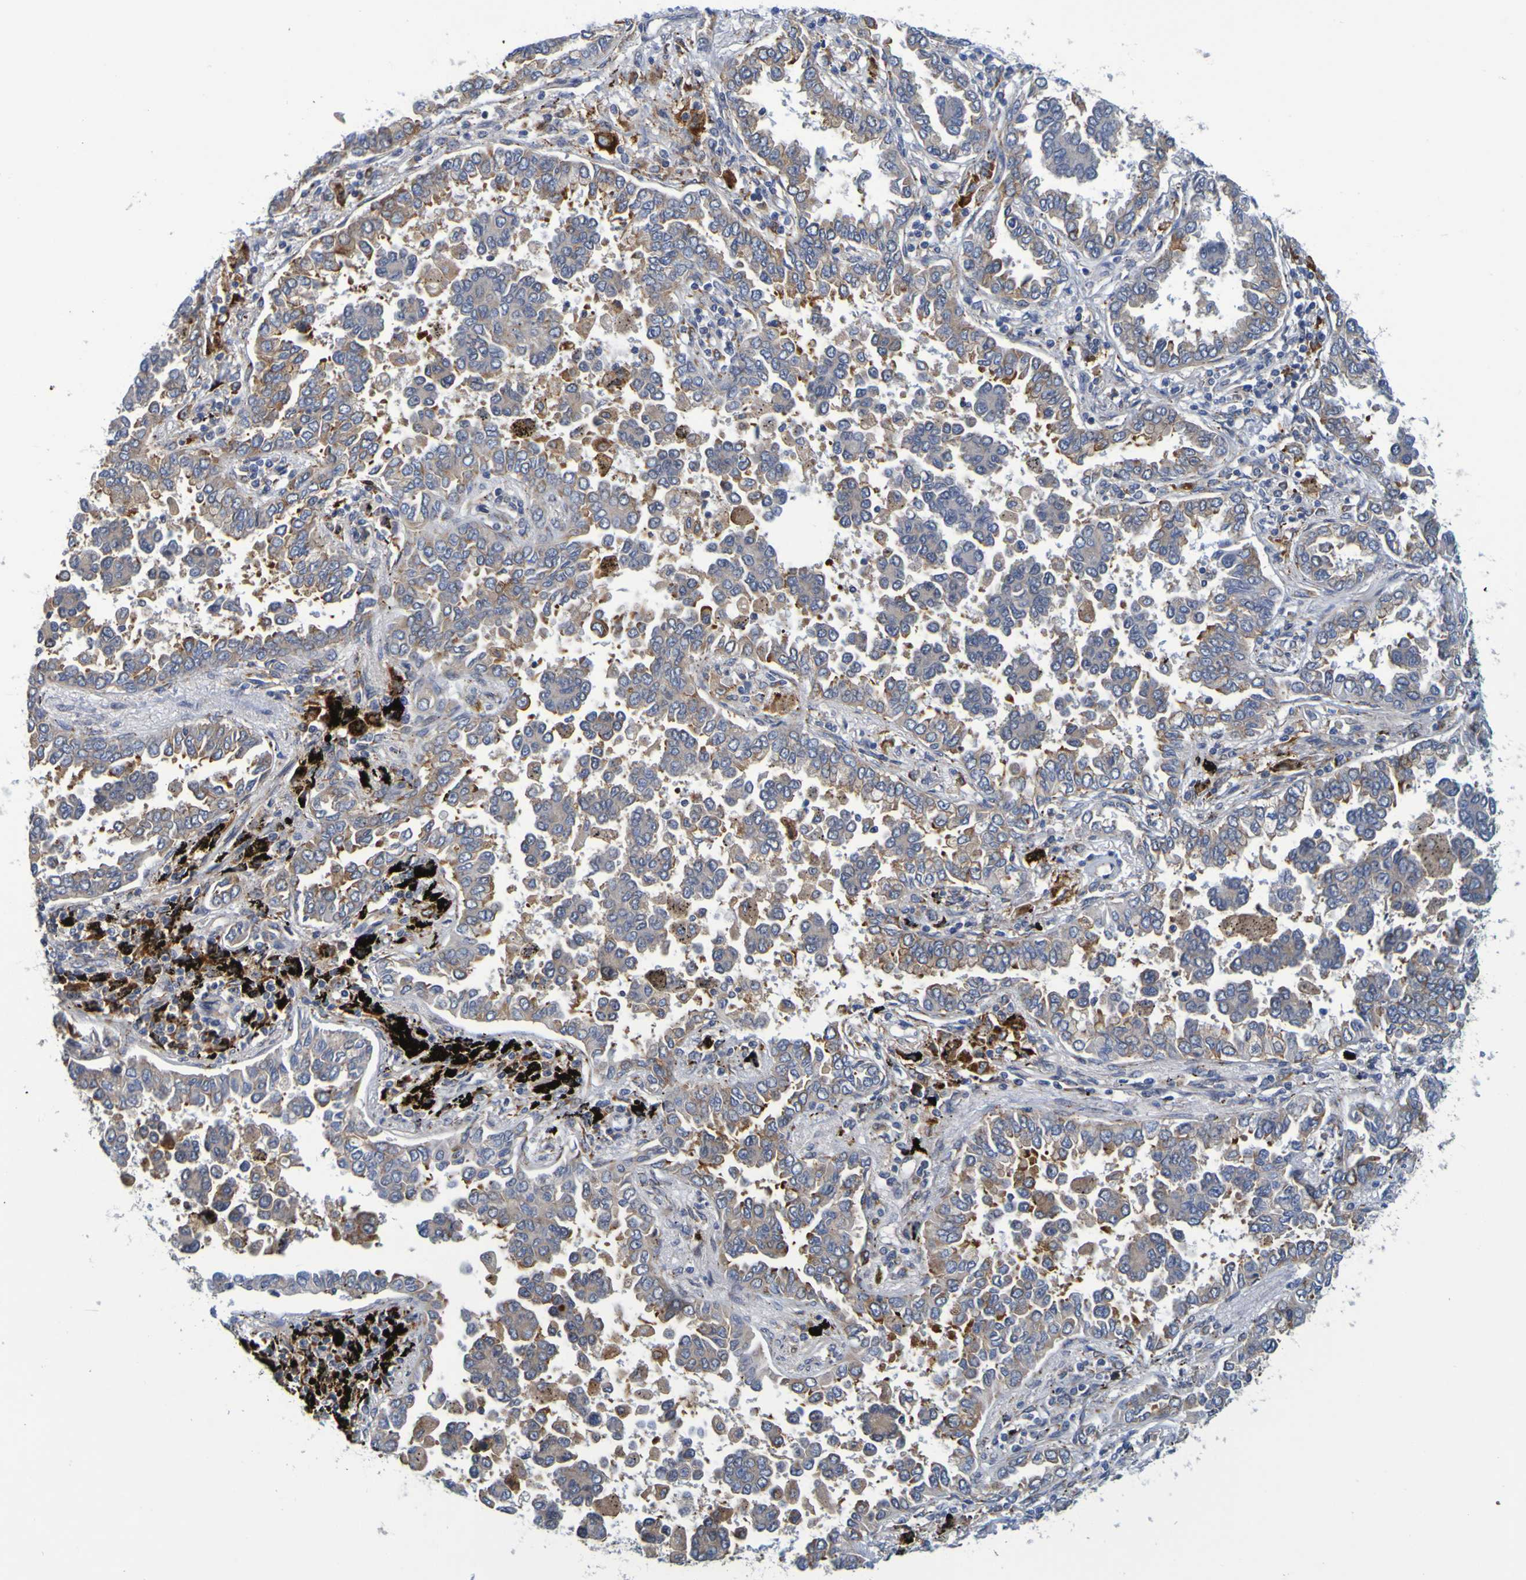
{"staining": {"intensity": "moderate", "quantity": "<25%", "location": "cytoplasmic/membranous"}, "tissue": "lung cancer", "cell_type": "Tumor cells", "image_type": "cancer", "snomed": [{"axis": "morphology", "description": "Normal tissue, NOS"}, {"axis": "morphology", "description": "Adenocarcinoma, NOS"}, {"axis": "topography", "description": "Lung"}], "caption": "High-magnification brightfield microscopy of lung adenocarcinoma stained with DAB (brown) and counterstained with hematoxylin (blue). tumor cells exhibit moderate cytoplasmic/membranous expression is appreciated in approximately<25% of cells.", "gene": "SIL1", "patient": {"sex": "male", "age": 59}}